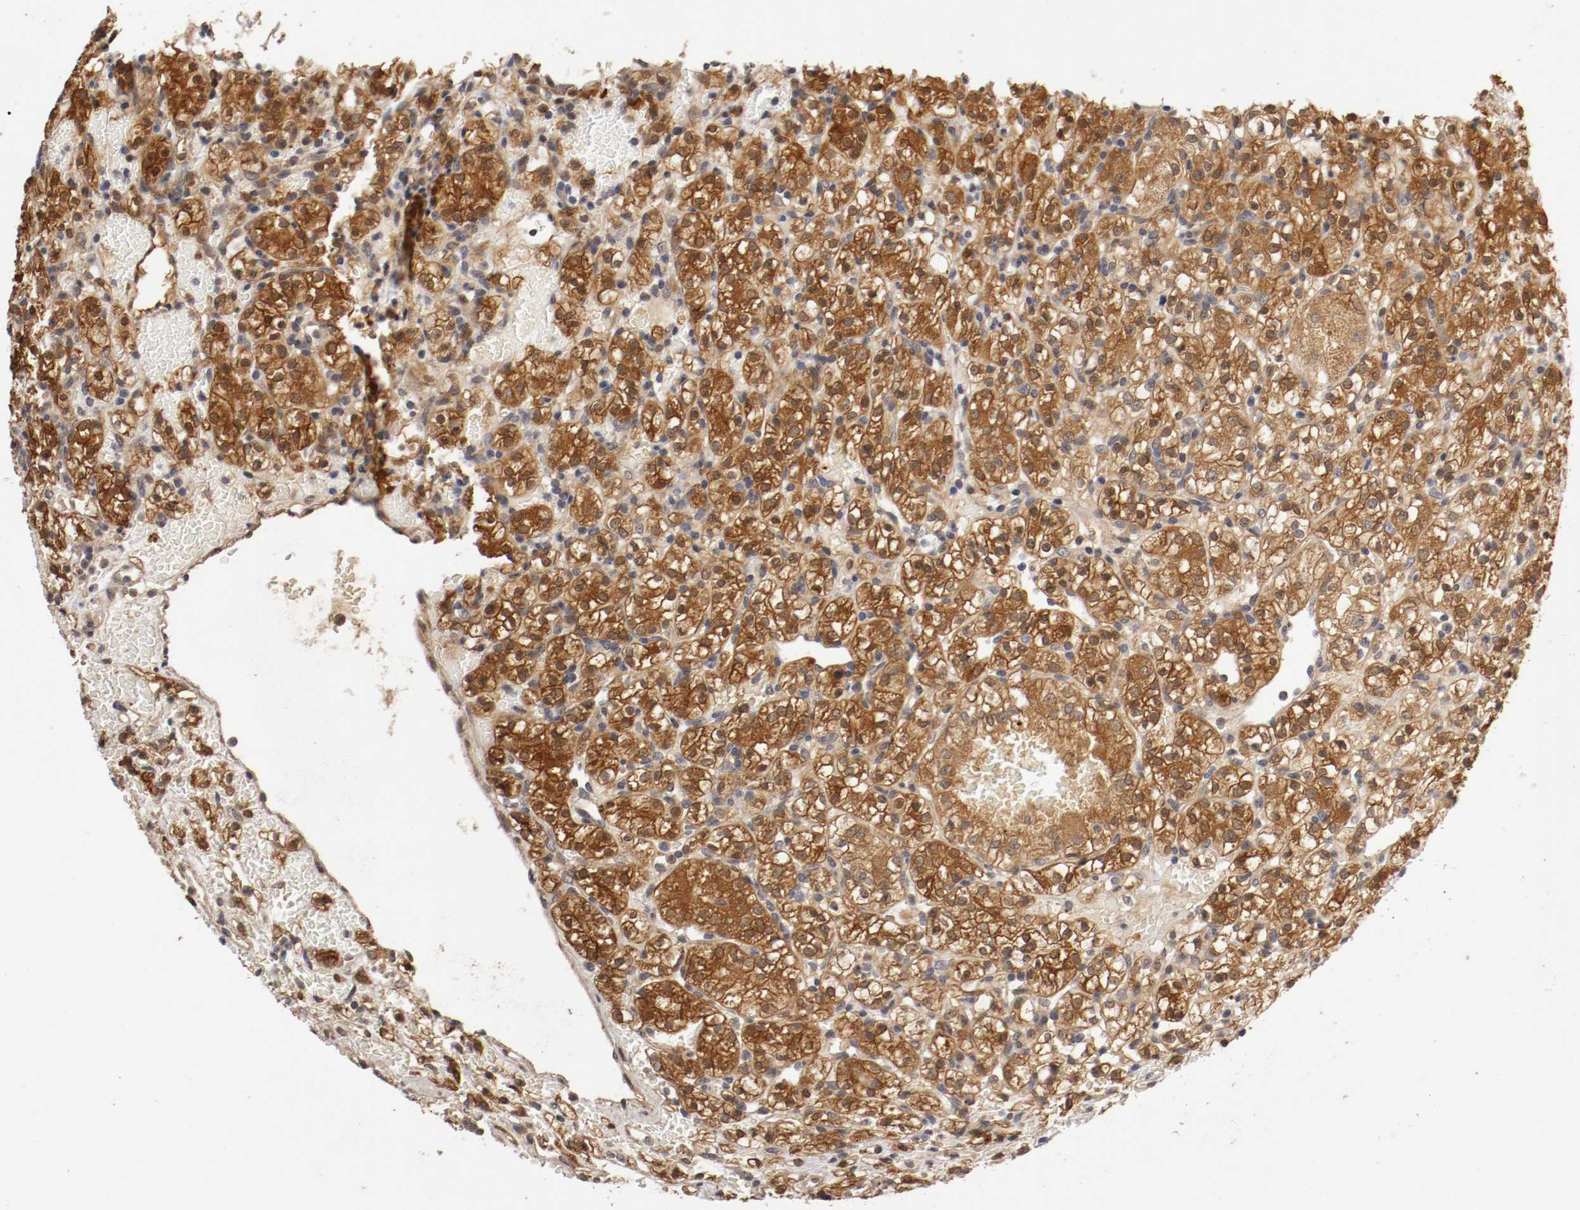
{"staining": {"intensity": "strong", "quantity": ">75%", "location": "cytoplasmic/membranous,nuclear"}, "tissue": "renal cancer", "cell_type": "Tumor cells", "image_type": "cancer", "snomed": [{"axis": "morphology", "description": "Adenocarcinoma, NOS"}, {"axis": "topography", "description": "Kidney"}], "caption": "Protein expression by immunohistochemistry exhibits strong cytoplasmic/membranous and nuclear staining in about >75% of tumor cells in renal cancer.", "gene": "TNFRSF1B", "patient": {"sex": "female", "age": 60}}